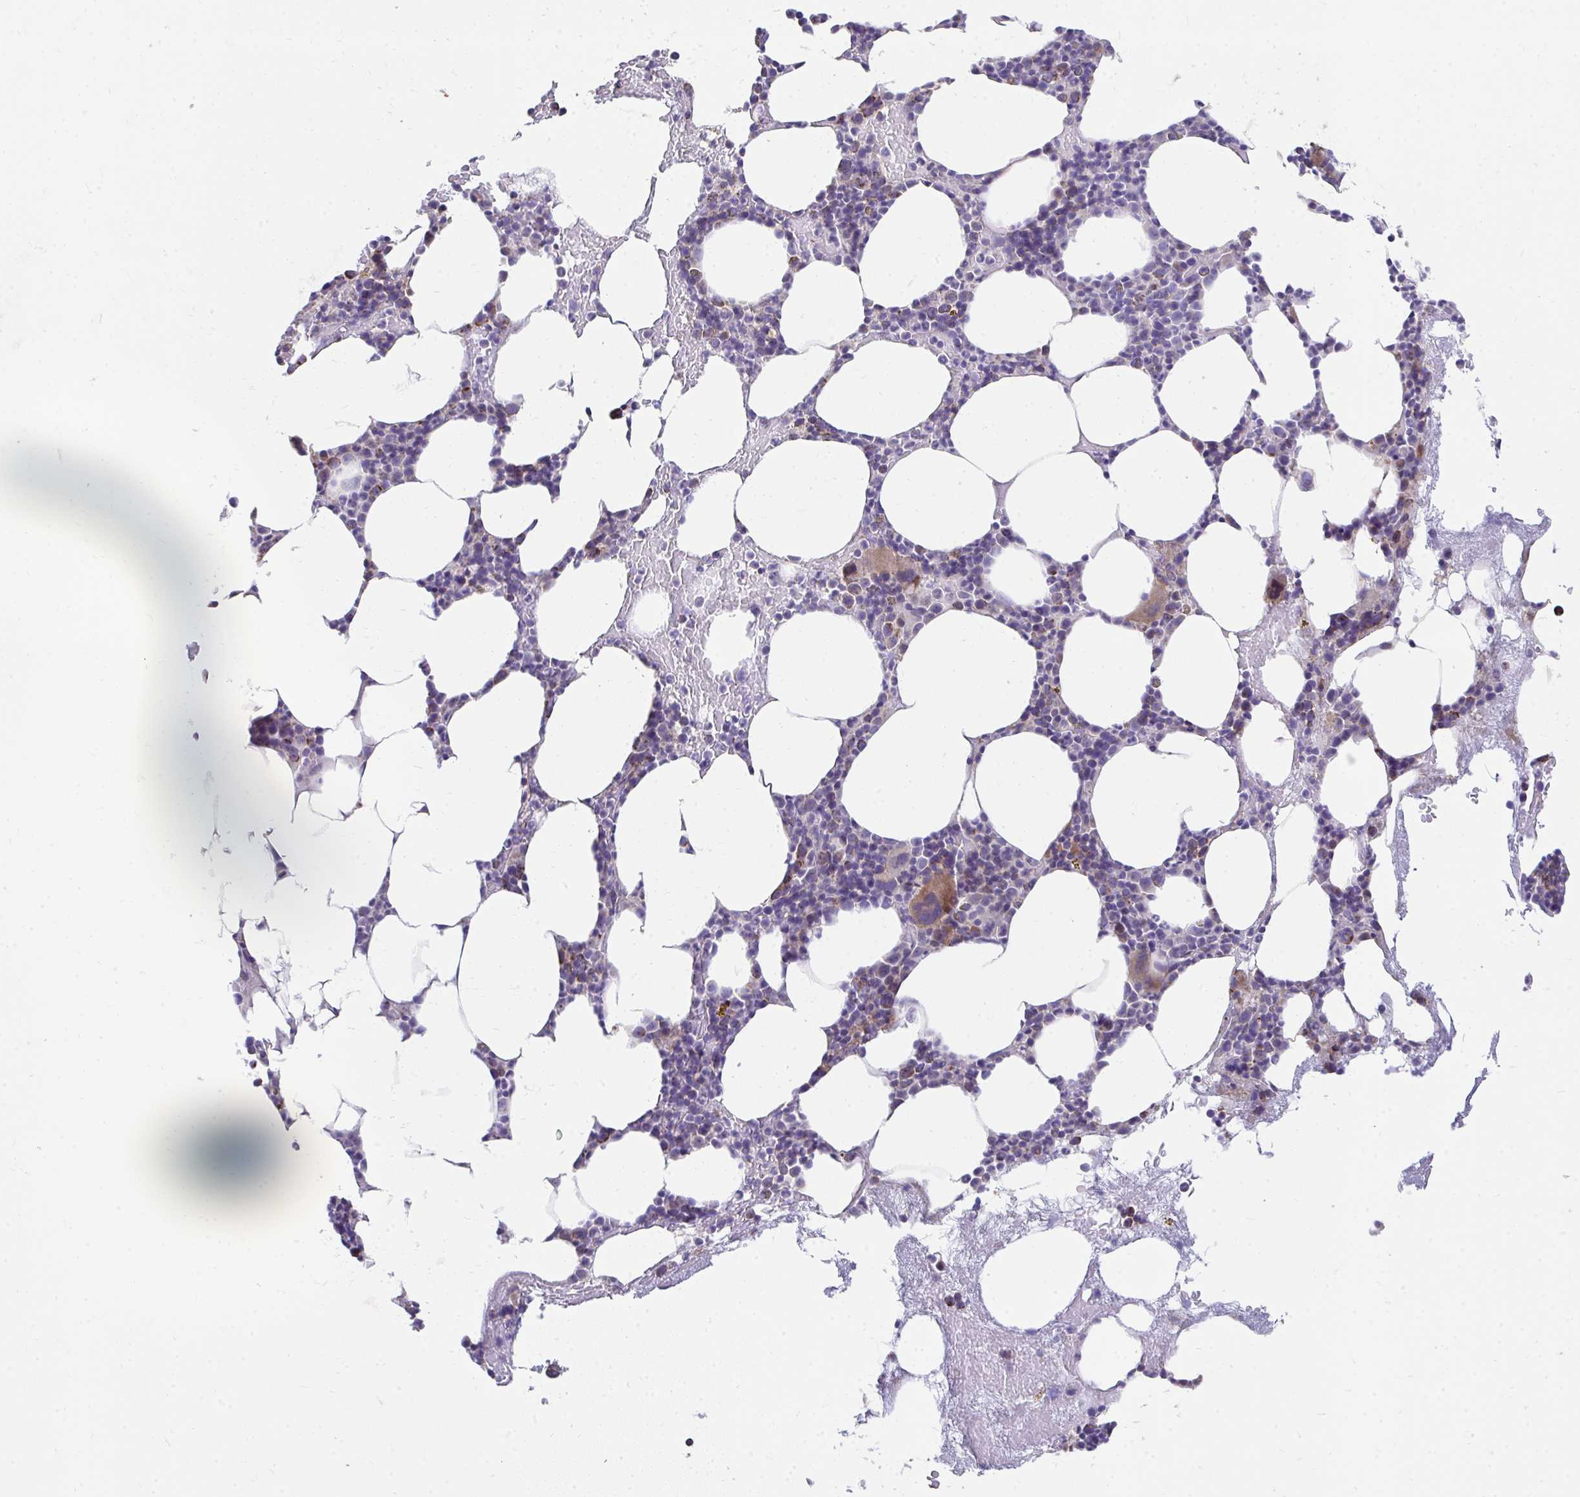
{"staining": {"intensity": "moderate", "quantity": "<25%", "location": "cytoplasmic/membranous"}, "tissue": "bone marrow", "cell_type": "Hematopoietic cells", "image_type": "normal", "snomed": [{"axis": "morphology", "description": "Normal tissue, NOS"}, {"axis": "topography", "description": "Bone marrow"}], "caption": "A high-resolution image shows IHC staining of unremarkable bone marrow, which demonstrates moderate cytoplasmic/membranous positivity in approximately <25% of hematopoietic cells.", "gene": "PRRG3", "patient": {"sex": "female", "age": 62}}